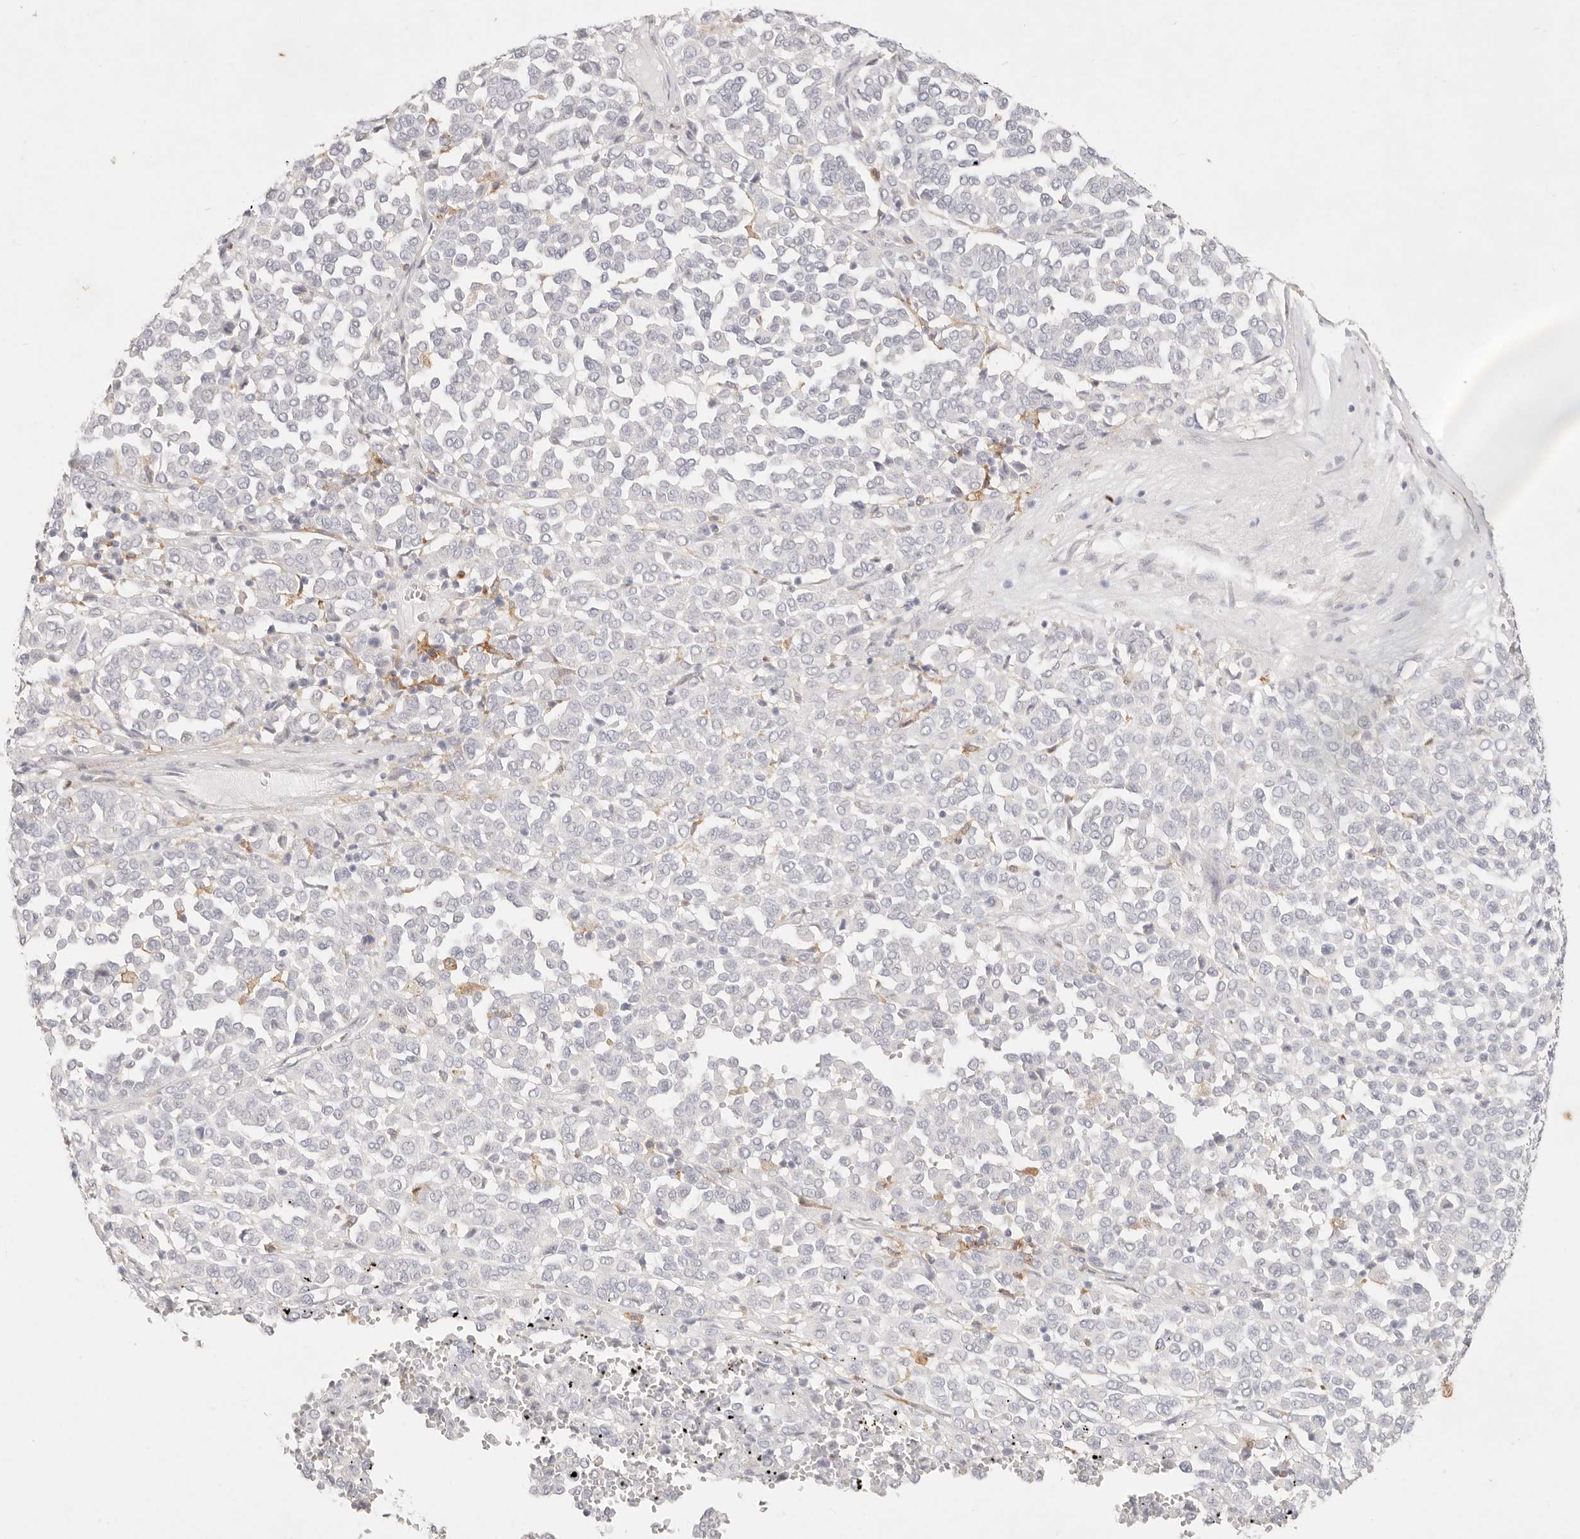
{"staining": {"intensity": "negative", "quantity": "none", "location": "none"}, "tissue": "melanoma", "cell_type": "Tumor cells", "image_type": "cancer", "snomed": [{"axis": "morphology", "description": "Malignant melanoma, Metastatic site"}, {"axis": "topography", "description": "Pancreas"}], "caption": "IHC micrograph of neoplastic tissue: melanoma stained with DAB demonstrates no significant protein staining in tumor cells. (Brightfield microscopy of DAB (3,3'-diaminobenzidine) immunohistochemistry (IHC) at high magnification).", "gene": "GPR84", "patient": {"sex": "female", "age": 30}}